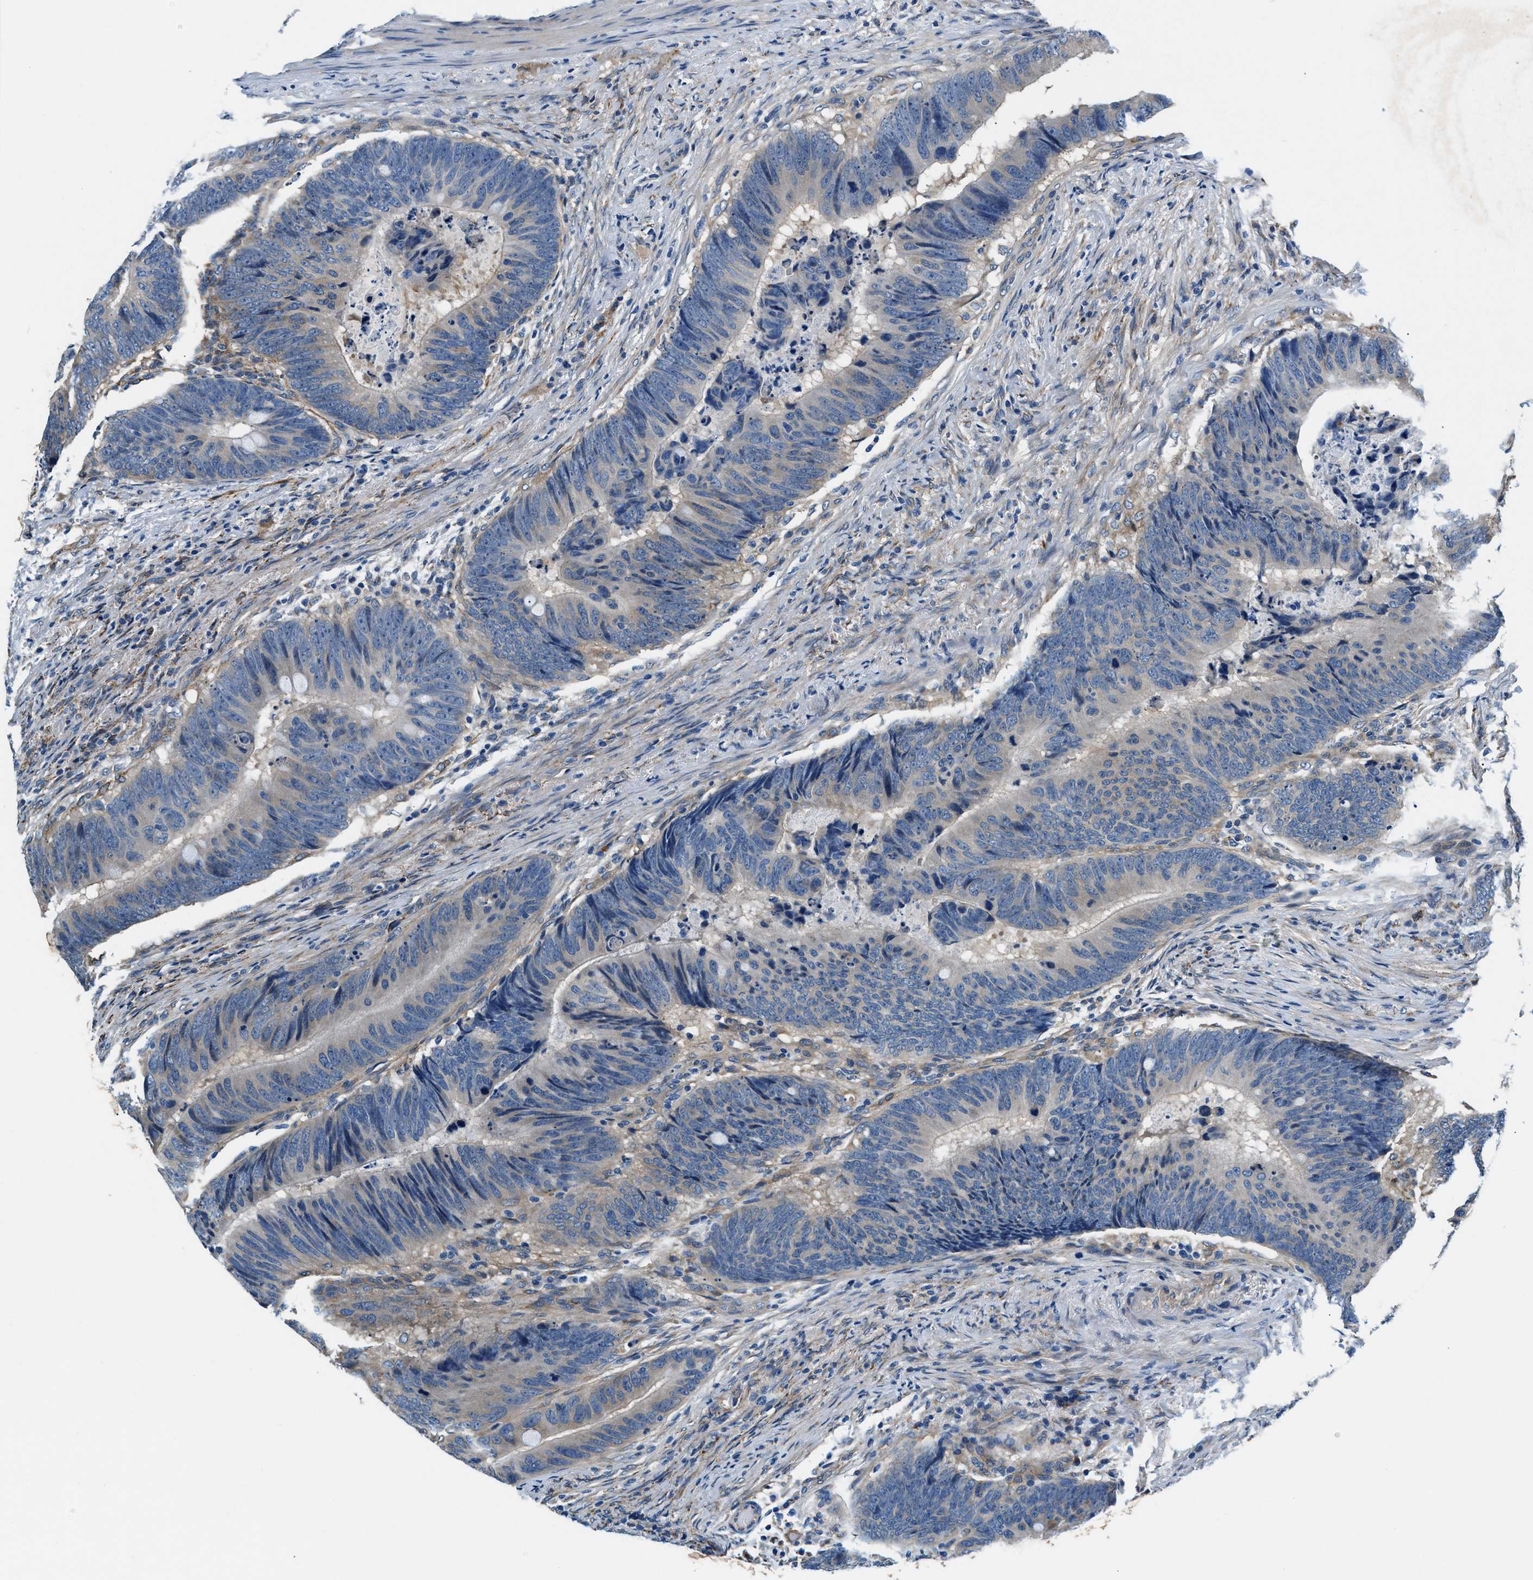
{"staining": {"intensity": "weak", "quantity": "25%-75%", "location": "cytoplasmic/membranous"}, "tissue": "colorectal cancer", "cell_type": "Tumor cells", "image_type": "cancer", "snomed": [{"axis": "morphology", "description": "Adenocarcinoma, NOS"}, {"axis": "topography", "description": "Colon"}], "caption": "Protein expression analysis of human colorectal adenocarcinoma reveals weak cytoplasmic/membranous staining in about 25%-75% of tumor cells. The staining was performed using DAB to visualize the protein expression in brown, while the nuclei were stained in blue with hematoxylin (Magnification: 20x).", "gene": "PRTFDC1", "patient": {"sex": "male", "age": 56}}